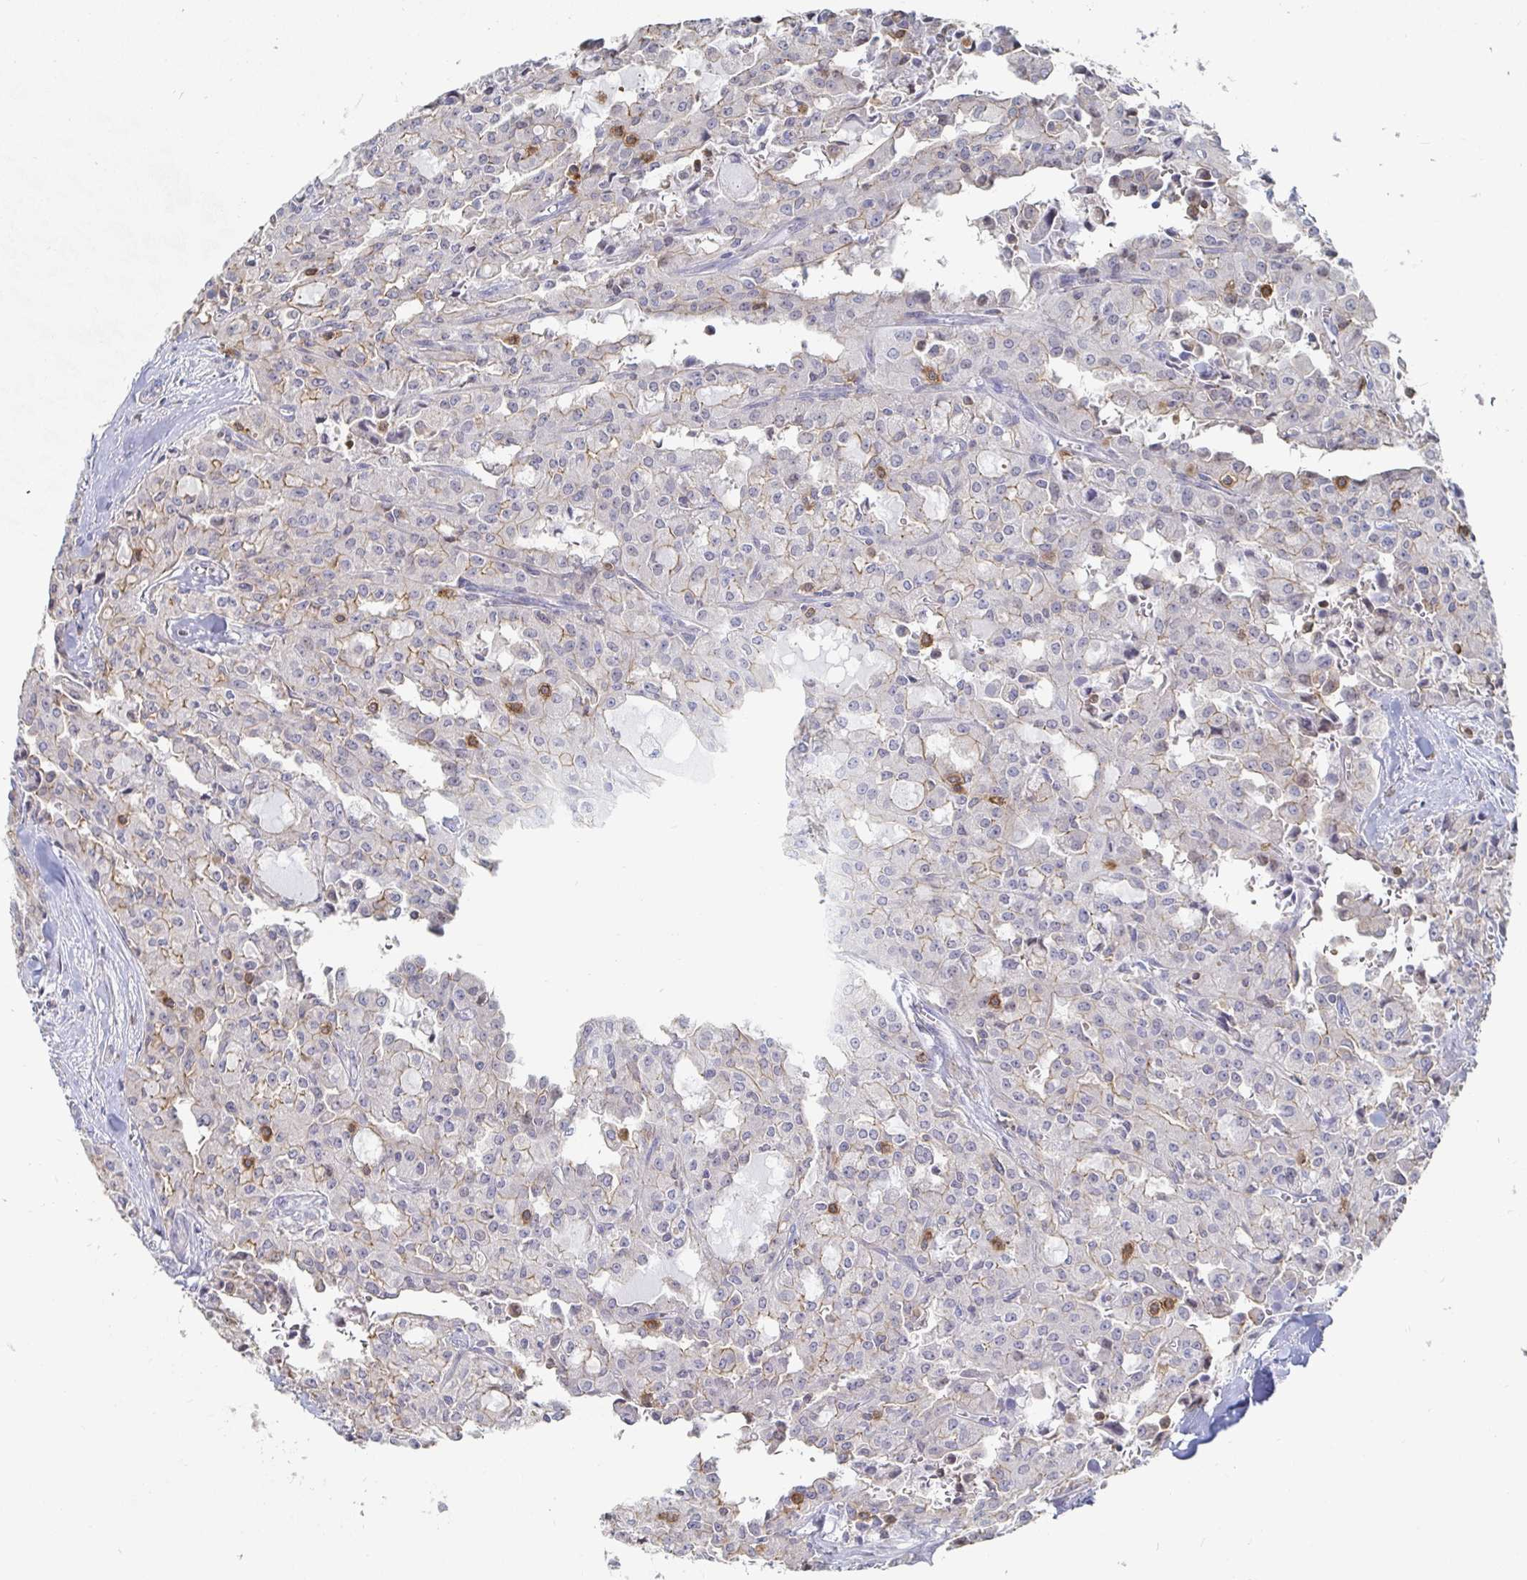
{"staining": {"intensity": "moderate", "quantity": "<25%", "location": "cytoplasmic/membranous"}, "tissue": "head and neck cancer", "cell_type": "Tumor cells", "image_type": "cancer", "snomed": [{"axis": "morphology", "description": "Adenocarcinoma, NOS"}, {"axis": "topography", "description": "Head-Neck"}], "caption": "This image exhibits IHC staining of adenocarcinoma (head and neck), with low moderate cytoplasmic/membranous expression in approximately <25% of tumor cells.", "gene": "PIK3CD", "patient": {"sex": "male", "age": 64}}